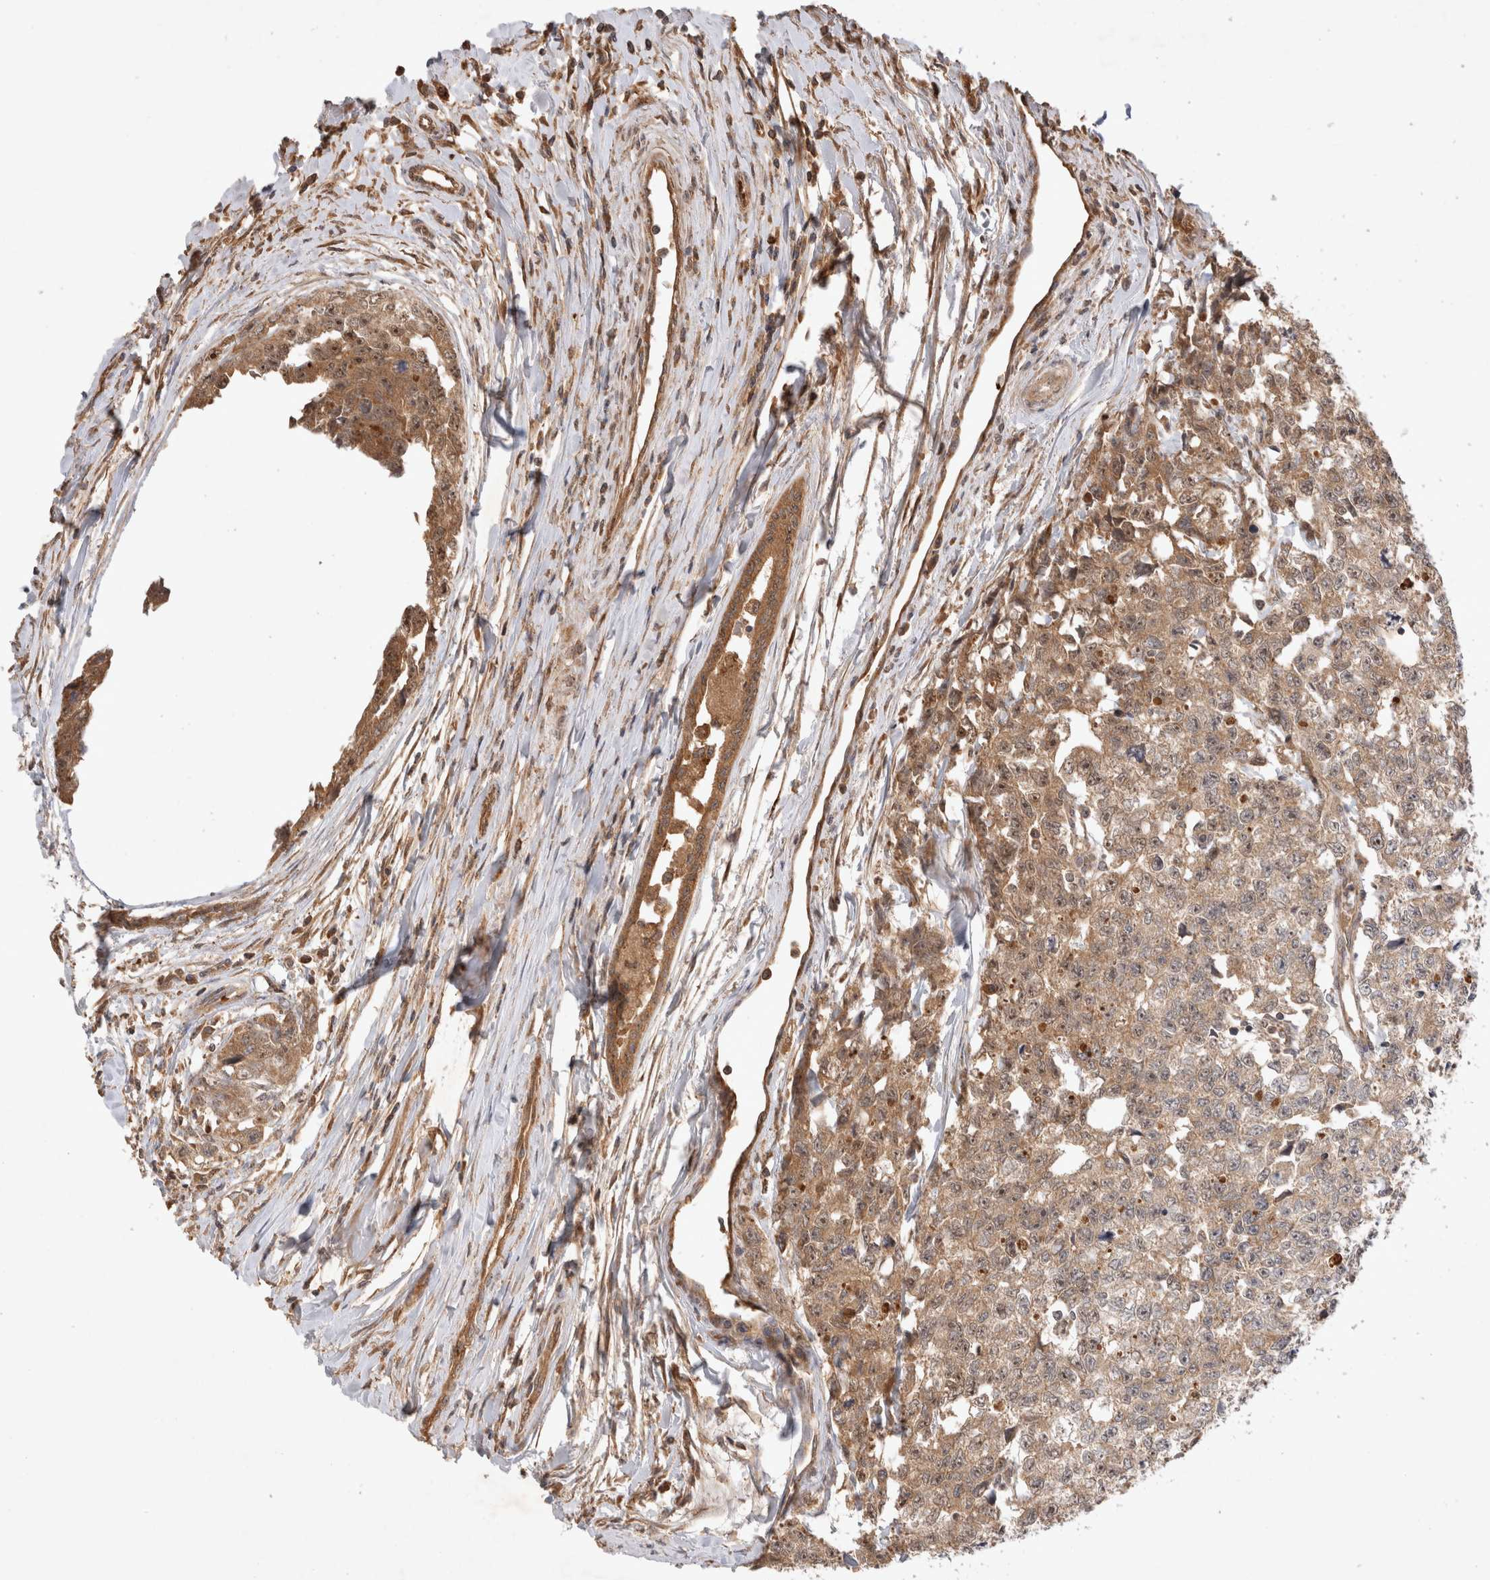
{"staining": {"intensity": "moderate", "quantity": "25%-75%", "location": "cytoplasmic/membranous,nuclear"}, "tissue": "testis cancer", "cell_type": "Tumor cells", "image_type": "cancer", "snomed": [{"axis": "morphology", "description": "Carcinoma, Embryonal, NOS"}, {"axis": "topography", "description": "Testis"}], "caption": "The photomicrograph reveals staining of testis cancer, revealing moderate cytoplasmic/membranous and nuclear protein expression (brown color) within tumor cells.", "gene": "FAM221A", "patient": {"sex": "male", "age": 28}}